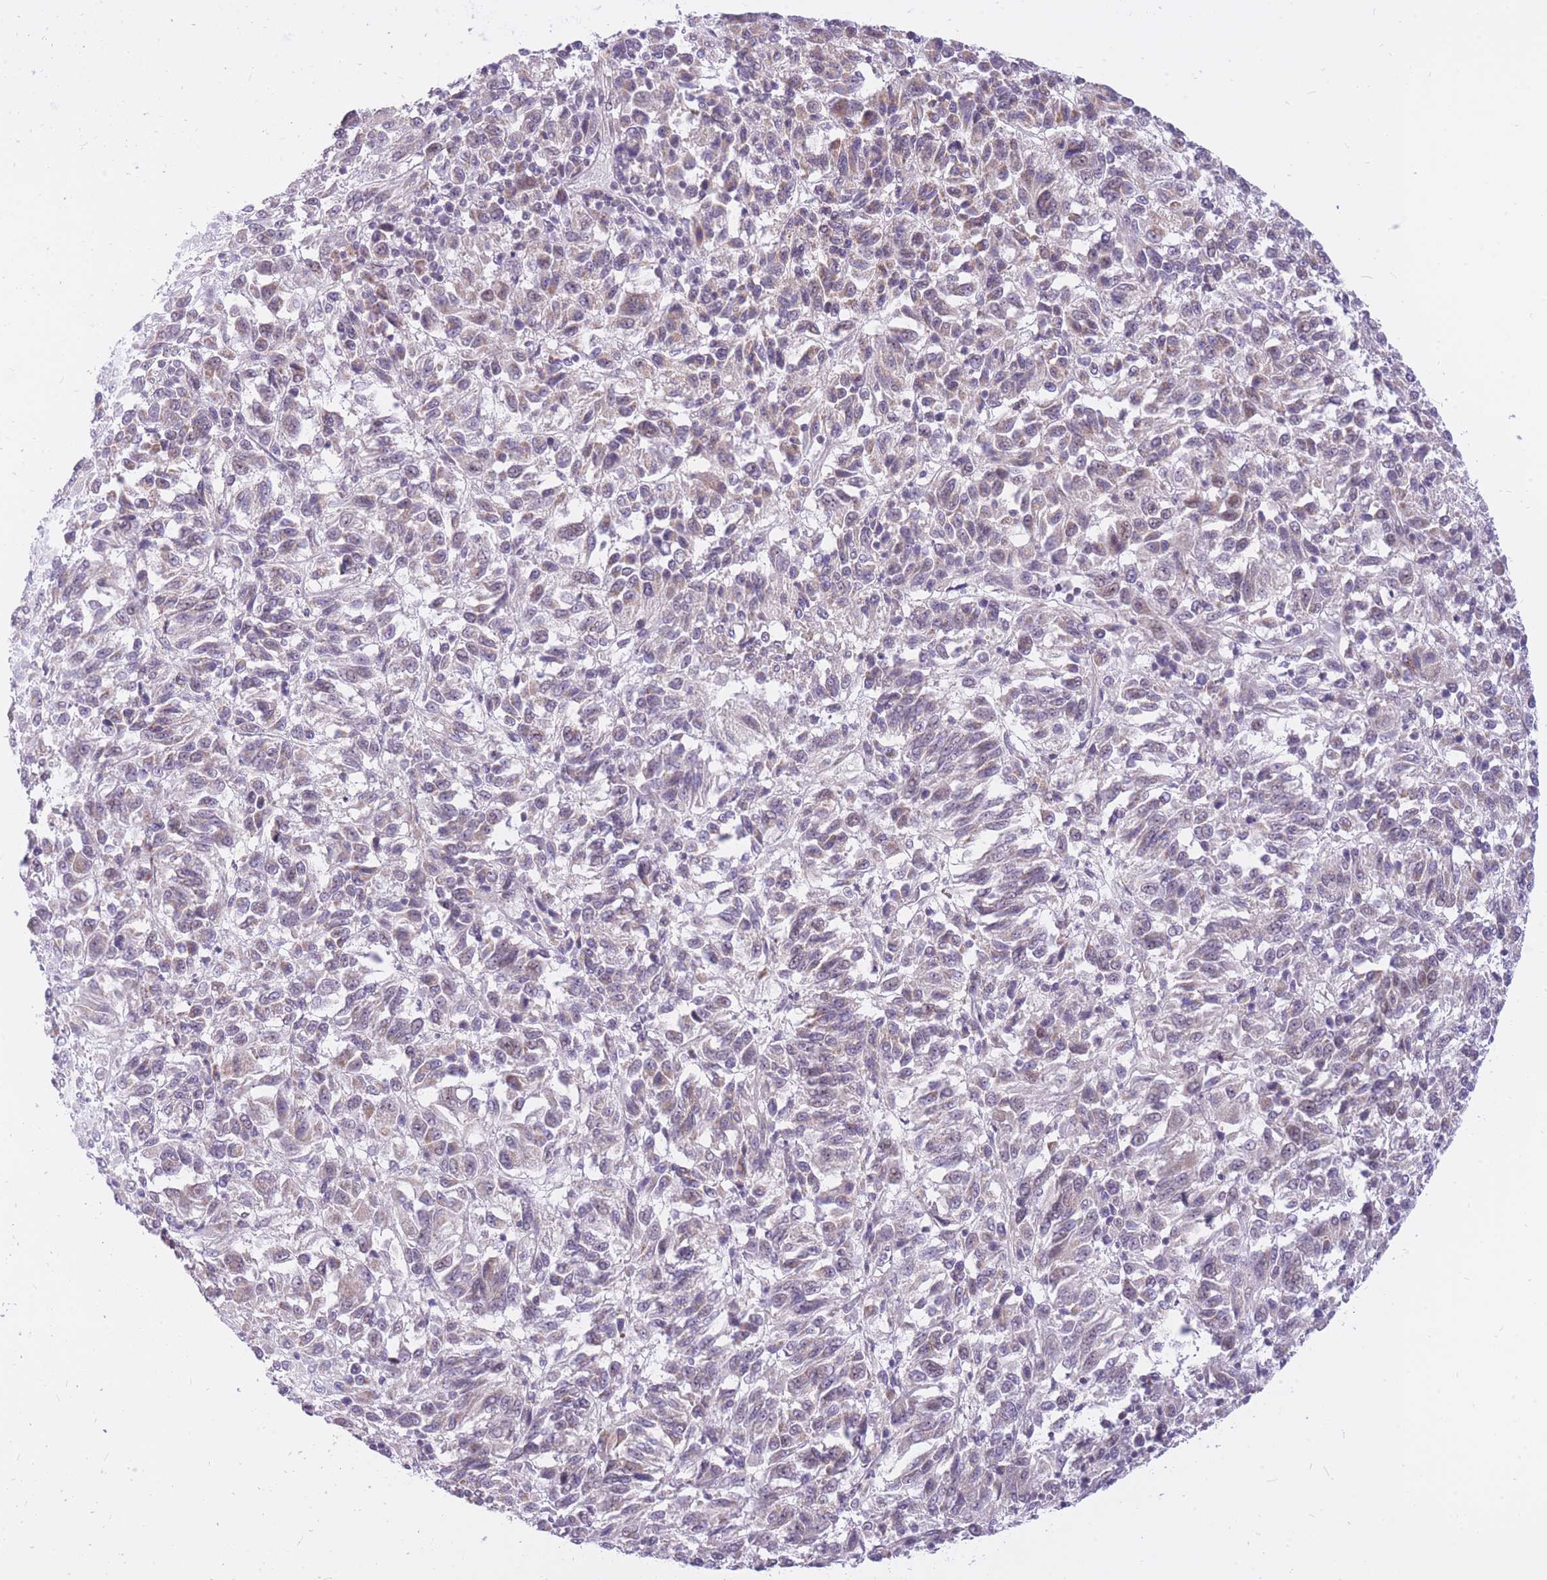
{"staining": {"intensity": "weak", "quantity": "<25%", "location": "cytoplasmic/membranous"}, "tissue": "melanoma", "cell_type": "Tumor cells", "image_type": "cancer", "snomed": [{"axis": "morphology", "description": "Malignant melanoma, Metastatic site"}, {"axis": "topography", "description": "Lung"}], "caption": "Immunohistochemical staining of melanoma demonstrates no significant expression in tumor cells.", "gene": "MINDY2", "patient": {"sex": "male", "age": 64}}